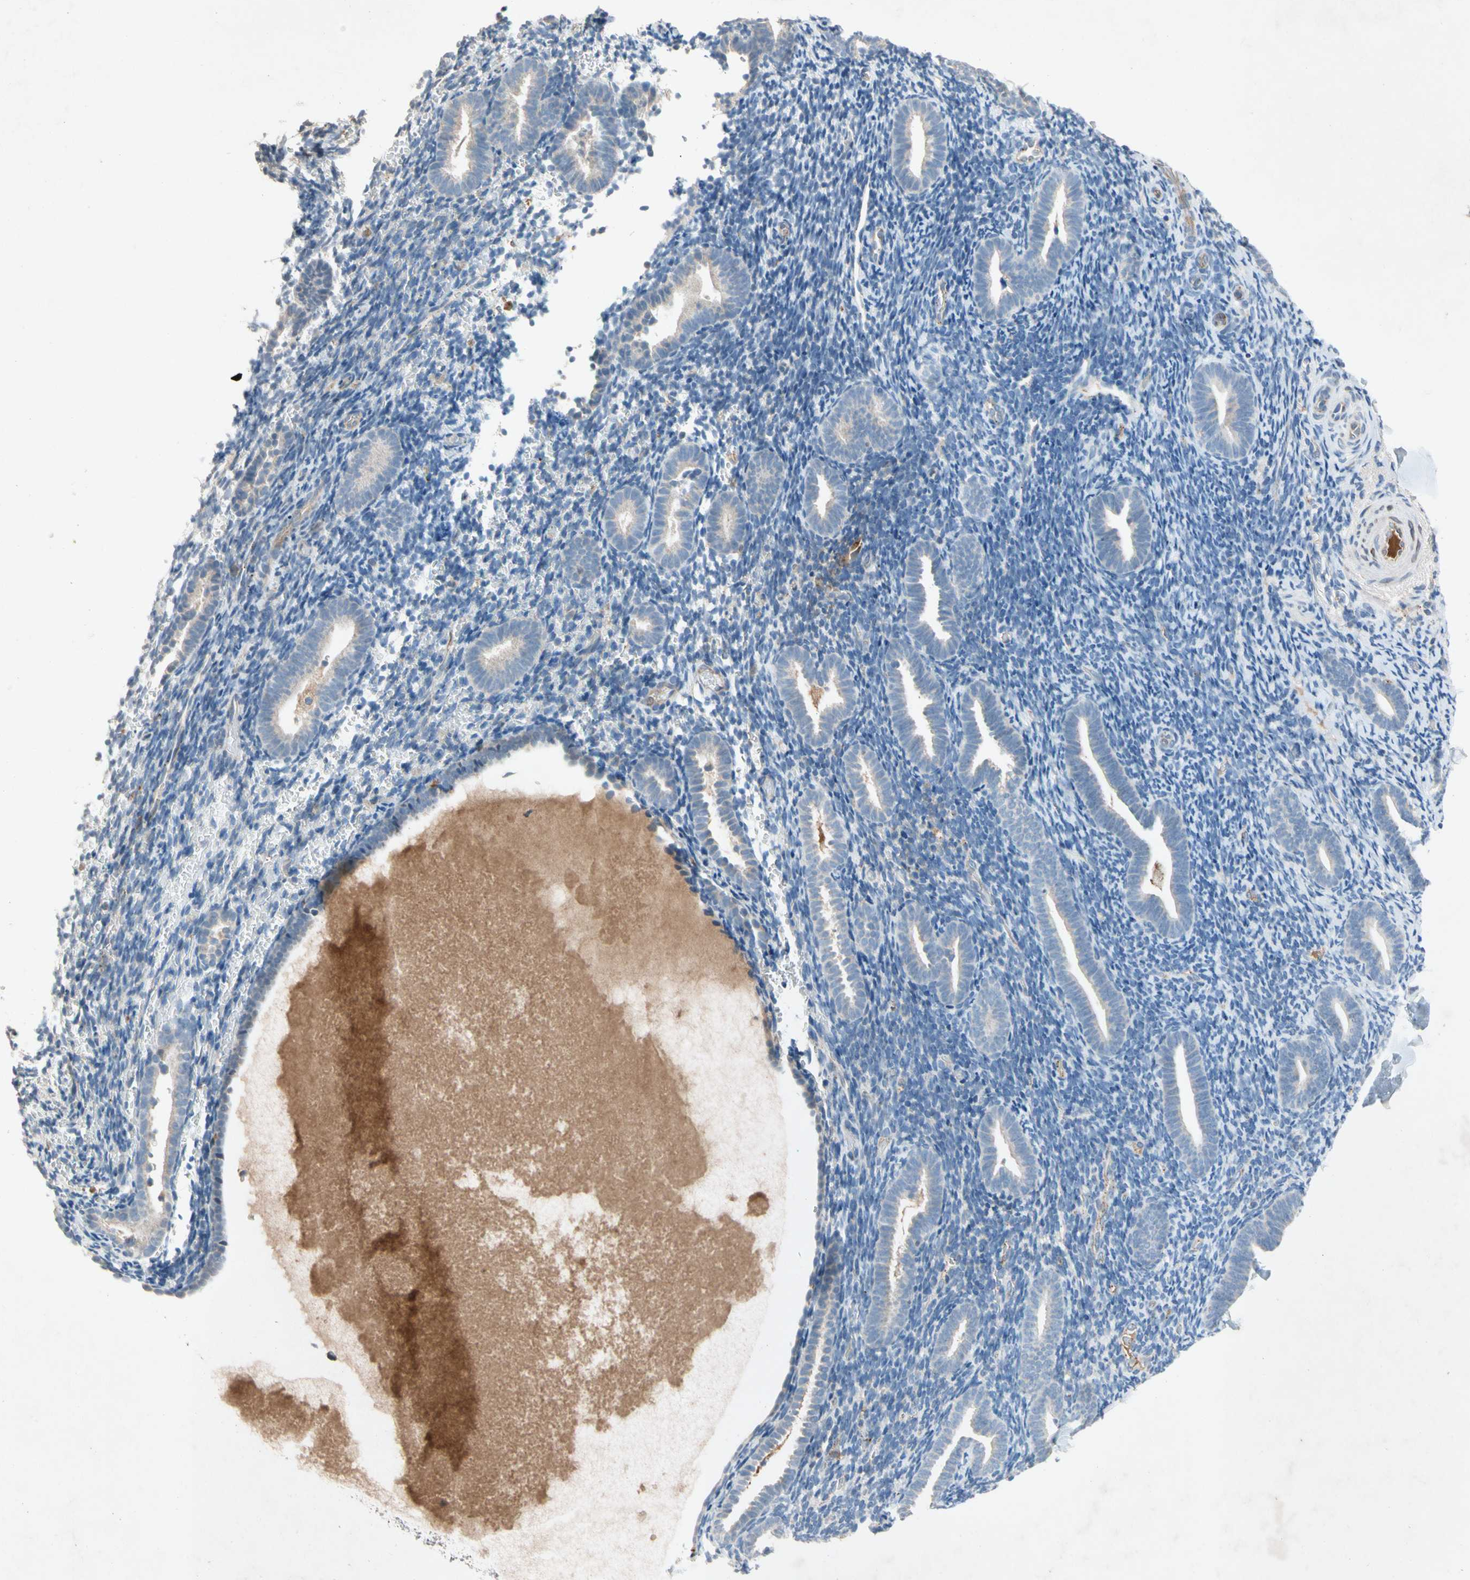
{"staining": {"intensity": "negative", "quantity": "none", "location": "none"}, "tissue": "endometrium", "cell_type": "Cells in endometrial stroma", "image_type": "normal", "snomed": [{"axis": "morphology", "description": "Normal tissue, NOS"}, {"axis": "topography", "description": "Endometrium"}], "caption": "Cells in endometrial stroma show no significant expression in unremarkable endometrium. Nuclei are stained in blue.", "gene": "NDFIP2", "patient": {"sex": "female", "age": 51}}